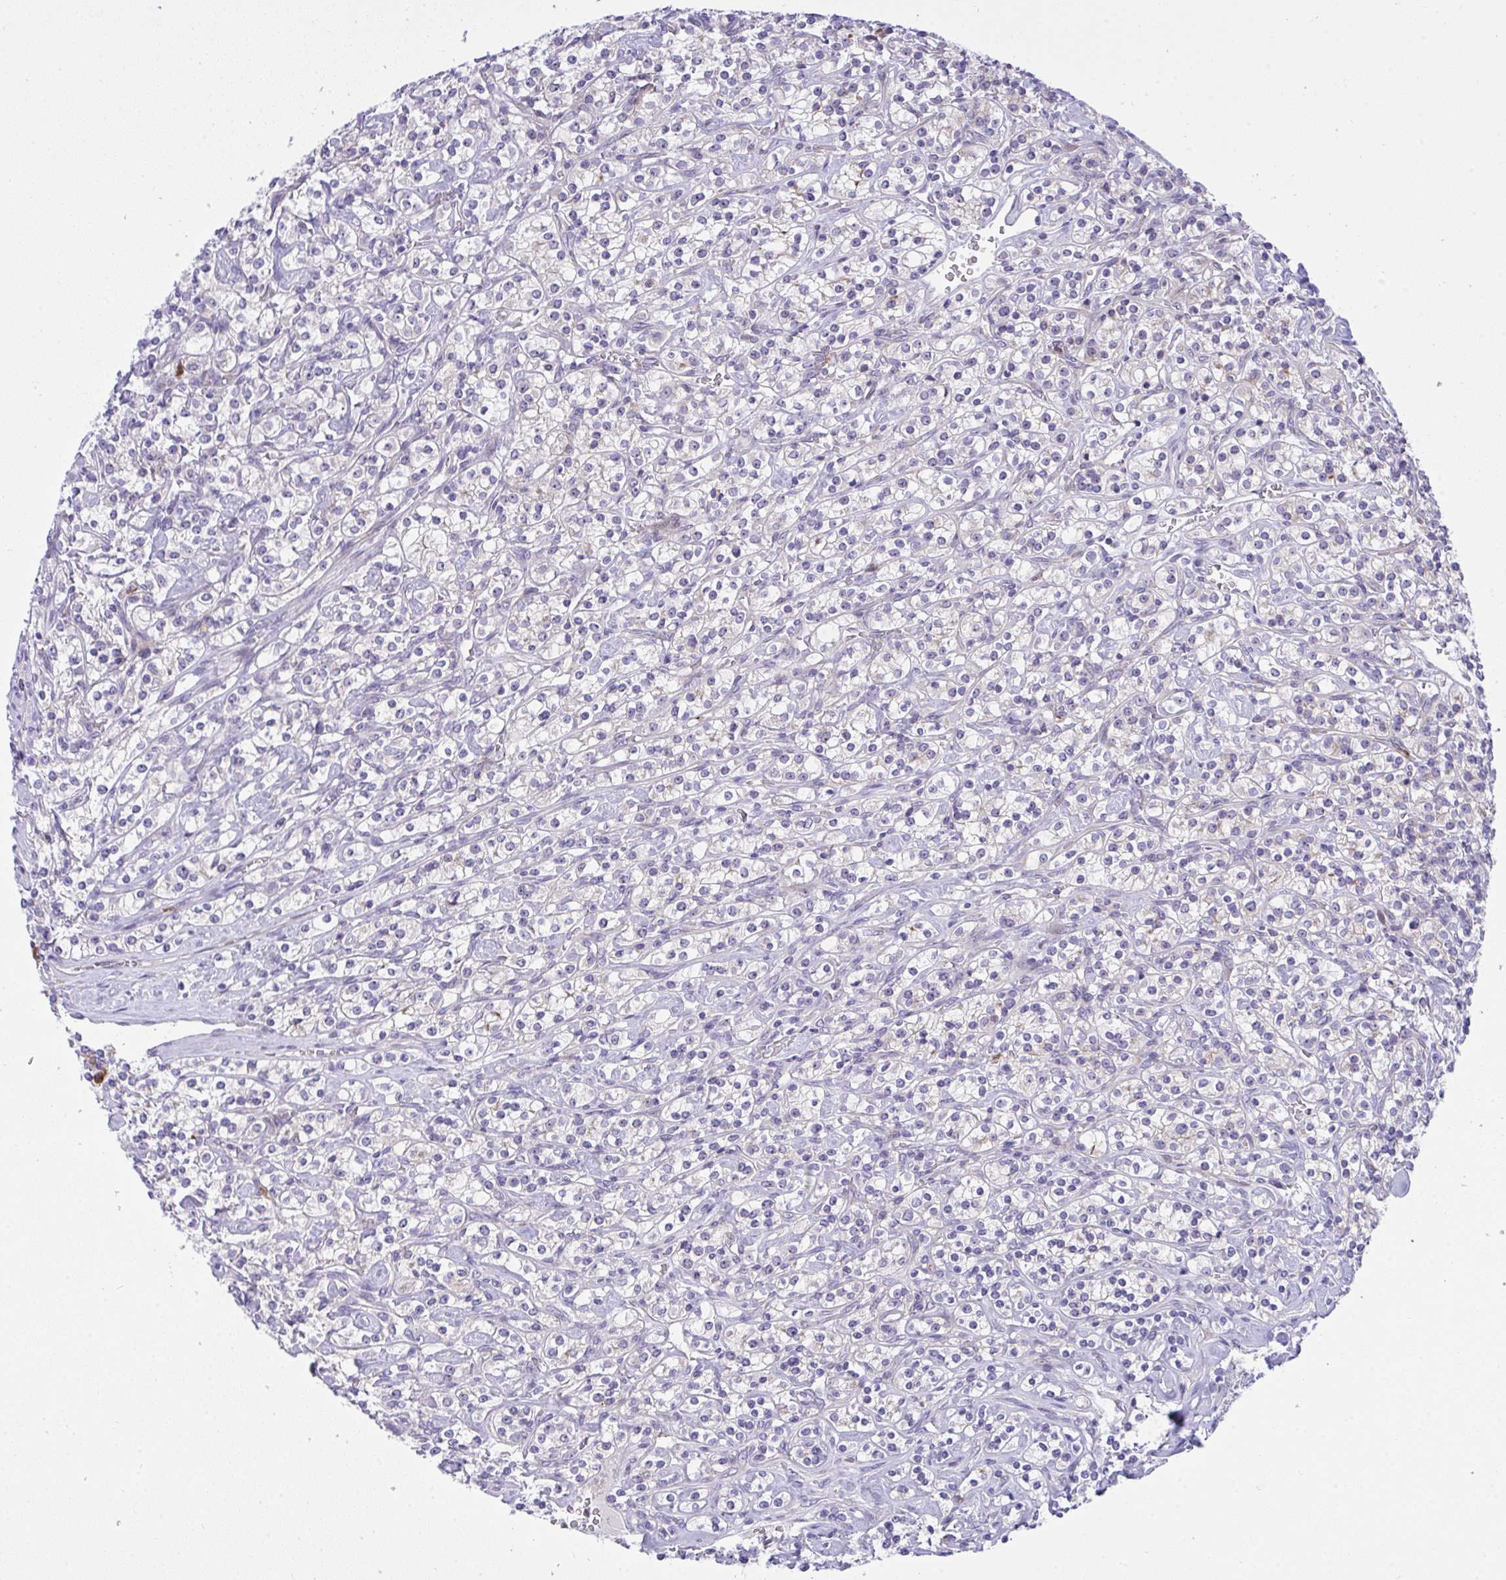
{"staining": {"intensity": "negative", "quantity": "none", "location": "none"}, "tissue": "renal cancer", "cell_type": "Tumor cells", "image_type": "cancer", "snomed": [{"axis": "morphology", "description": "Adenocarcinoma, NOS"}, {"axis": "topography", "description": "Kidney"}], "caption": "High power microscopy photomicrograph of an immunohistochemistry photomicrograph of adenocarcinoma (renal), revealing no significant positivity in tumor cells. Brightfield microscopy of immunohistochemistry stained with DAB (brown) and hematoxylin (blue), captured at high magnification.", "gene": "ZNF554", "patient": {"sex": "male", "age": 77}}